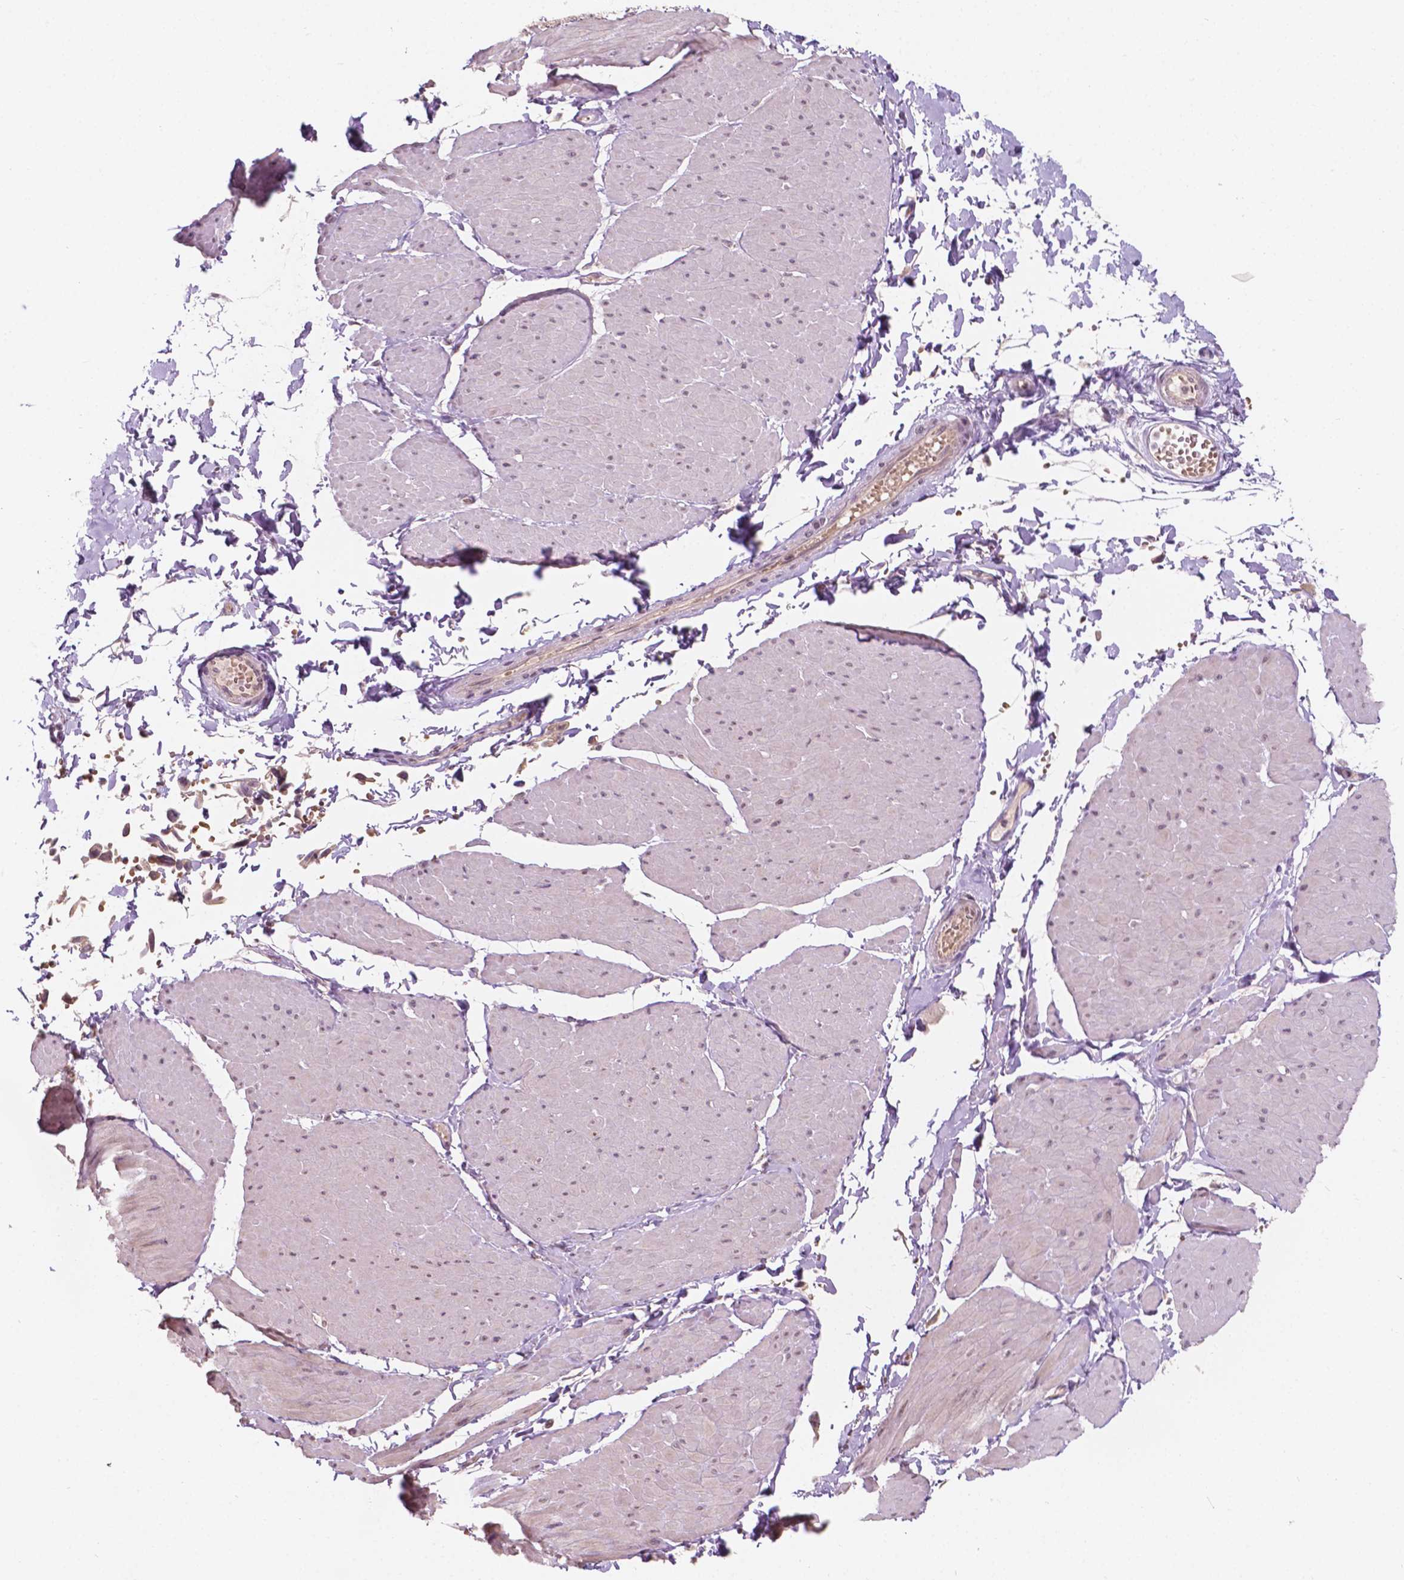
{"staining": {"intensity": "weak", "quantity": ">75%", "location": "nuclear"}, "tissue": "adipose tissue", "cell_type": "Adipocytes", "image_type": "normal", "snomed": [{"axis": "morphology", "description": "Normal tissue, NOS"}, {"axis": "topography", "description": "Smooth muscle"}, {"axis": "topography", "description": "Peripheral nerve tissue"}], "caption": "Immunohistochemistry staining of benign adipose tissue, which reveals low levels of weak nuclear staining in approximately >75% of adipocytes indicating weak nuclear protein expression. The staining was performed using DAB (brown) for protein detection and nuclei were counterstained in hematoxylin (blue).", "gene": "NOS1AP", "patient": {"sex": "male", "age": 58}}